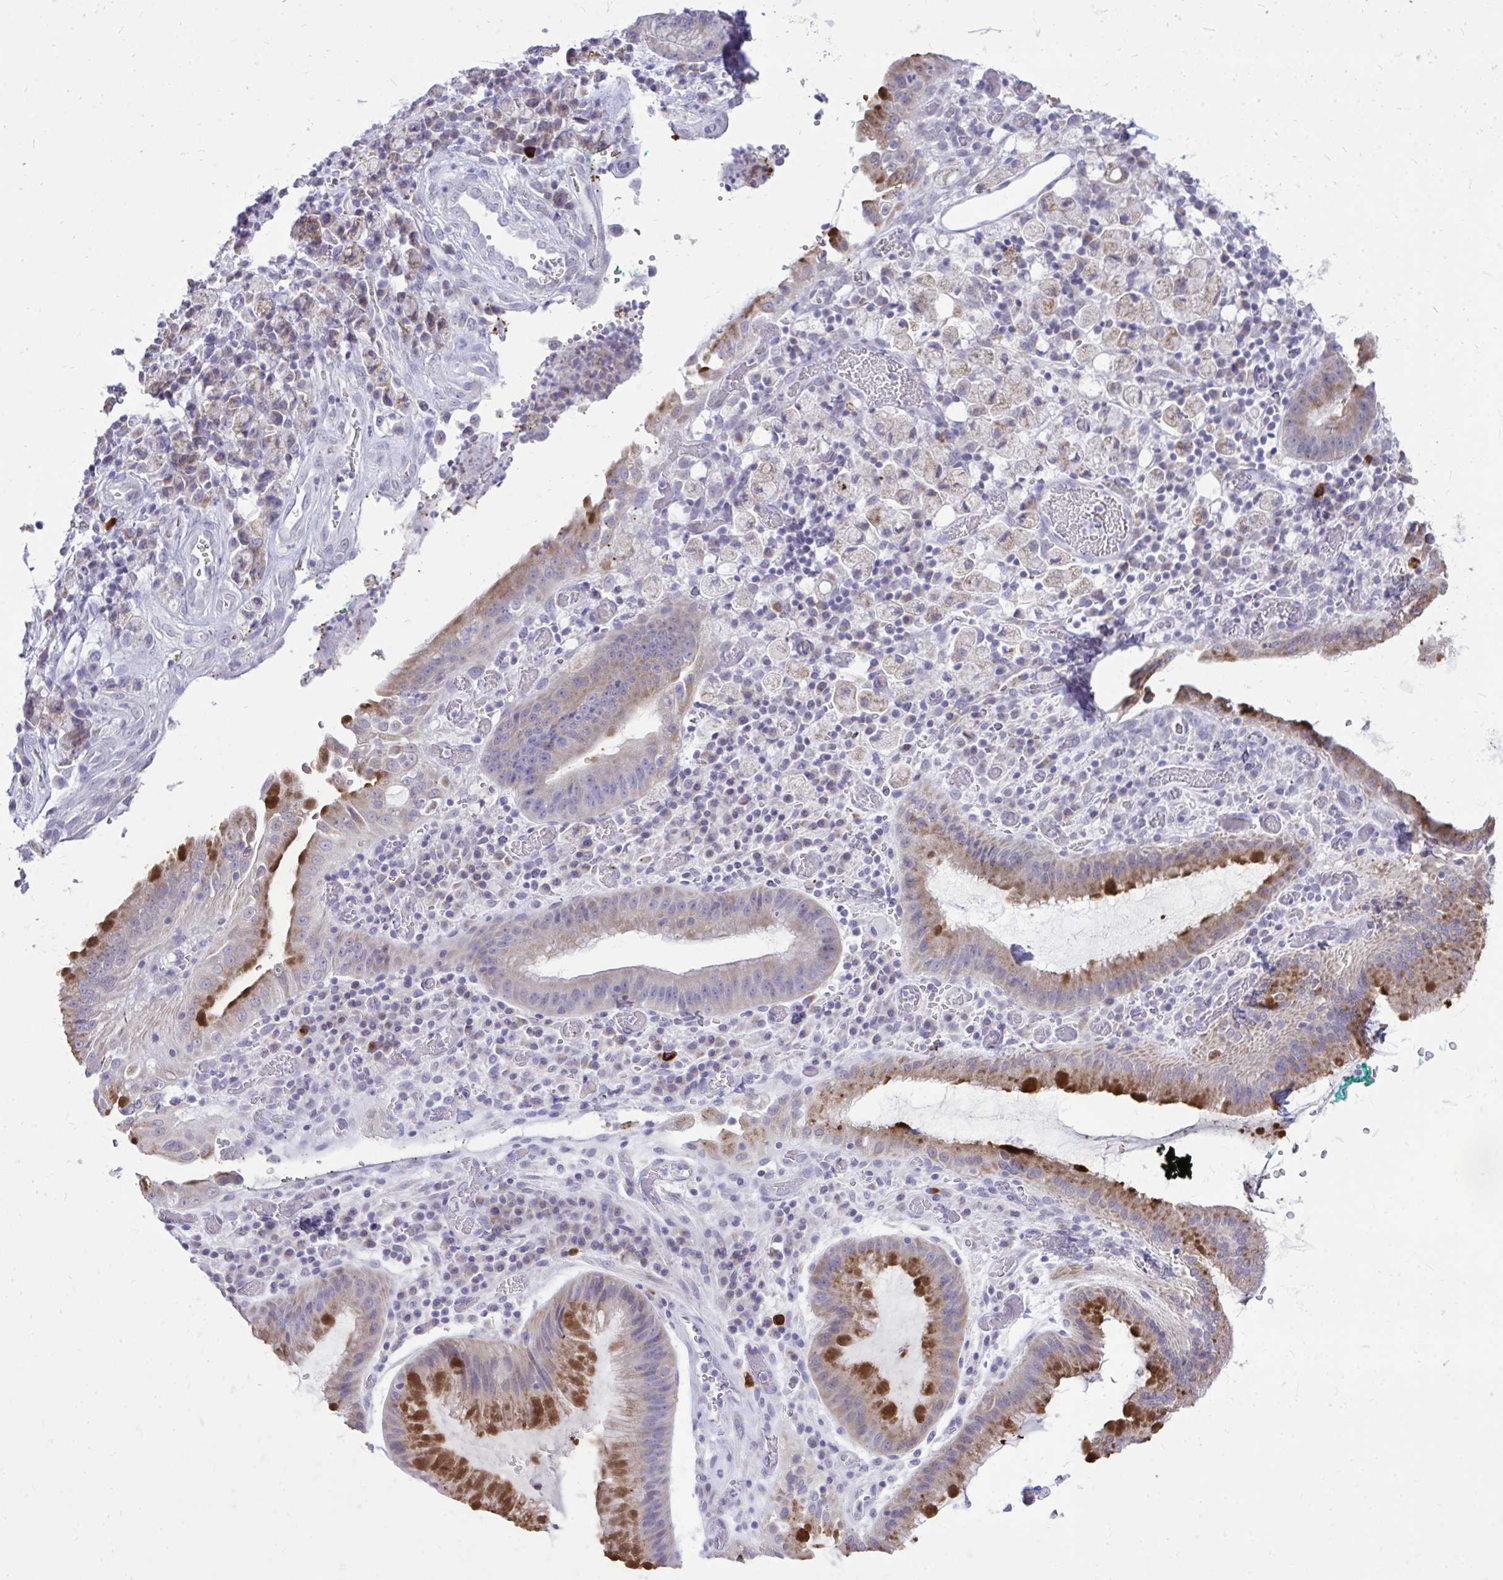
{"staining": {"intensity": "moderate", "quantity": "25%-75%", "location": "cytoplasmic/membranous"}, "tissue": "stomach cancer", "cell_type": "Tumor cells", "image_type": "cancer", "snomed": [{"axis": "morphology", "description": "Adenocarcinoma, NOS"}, {"axis": "topography", "description": "Stomach"}], "caption": "Immunohistochemistry of adenocarcinoma (stomach) shows medium levels of moderate cytoplasmic/membranous staining in about 25%-75% of tumor cells. The protein of interest is shown in brown color, while the nuclei are stained blue.", "gene": "SPTBN2", "patient": {"sex": "male", "age": 77}}